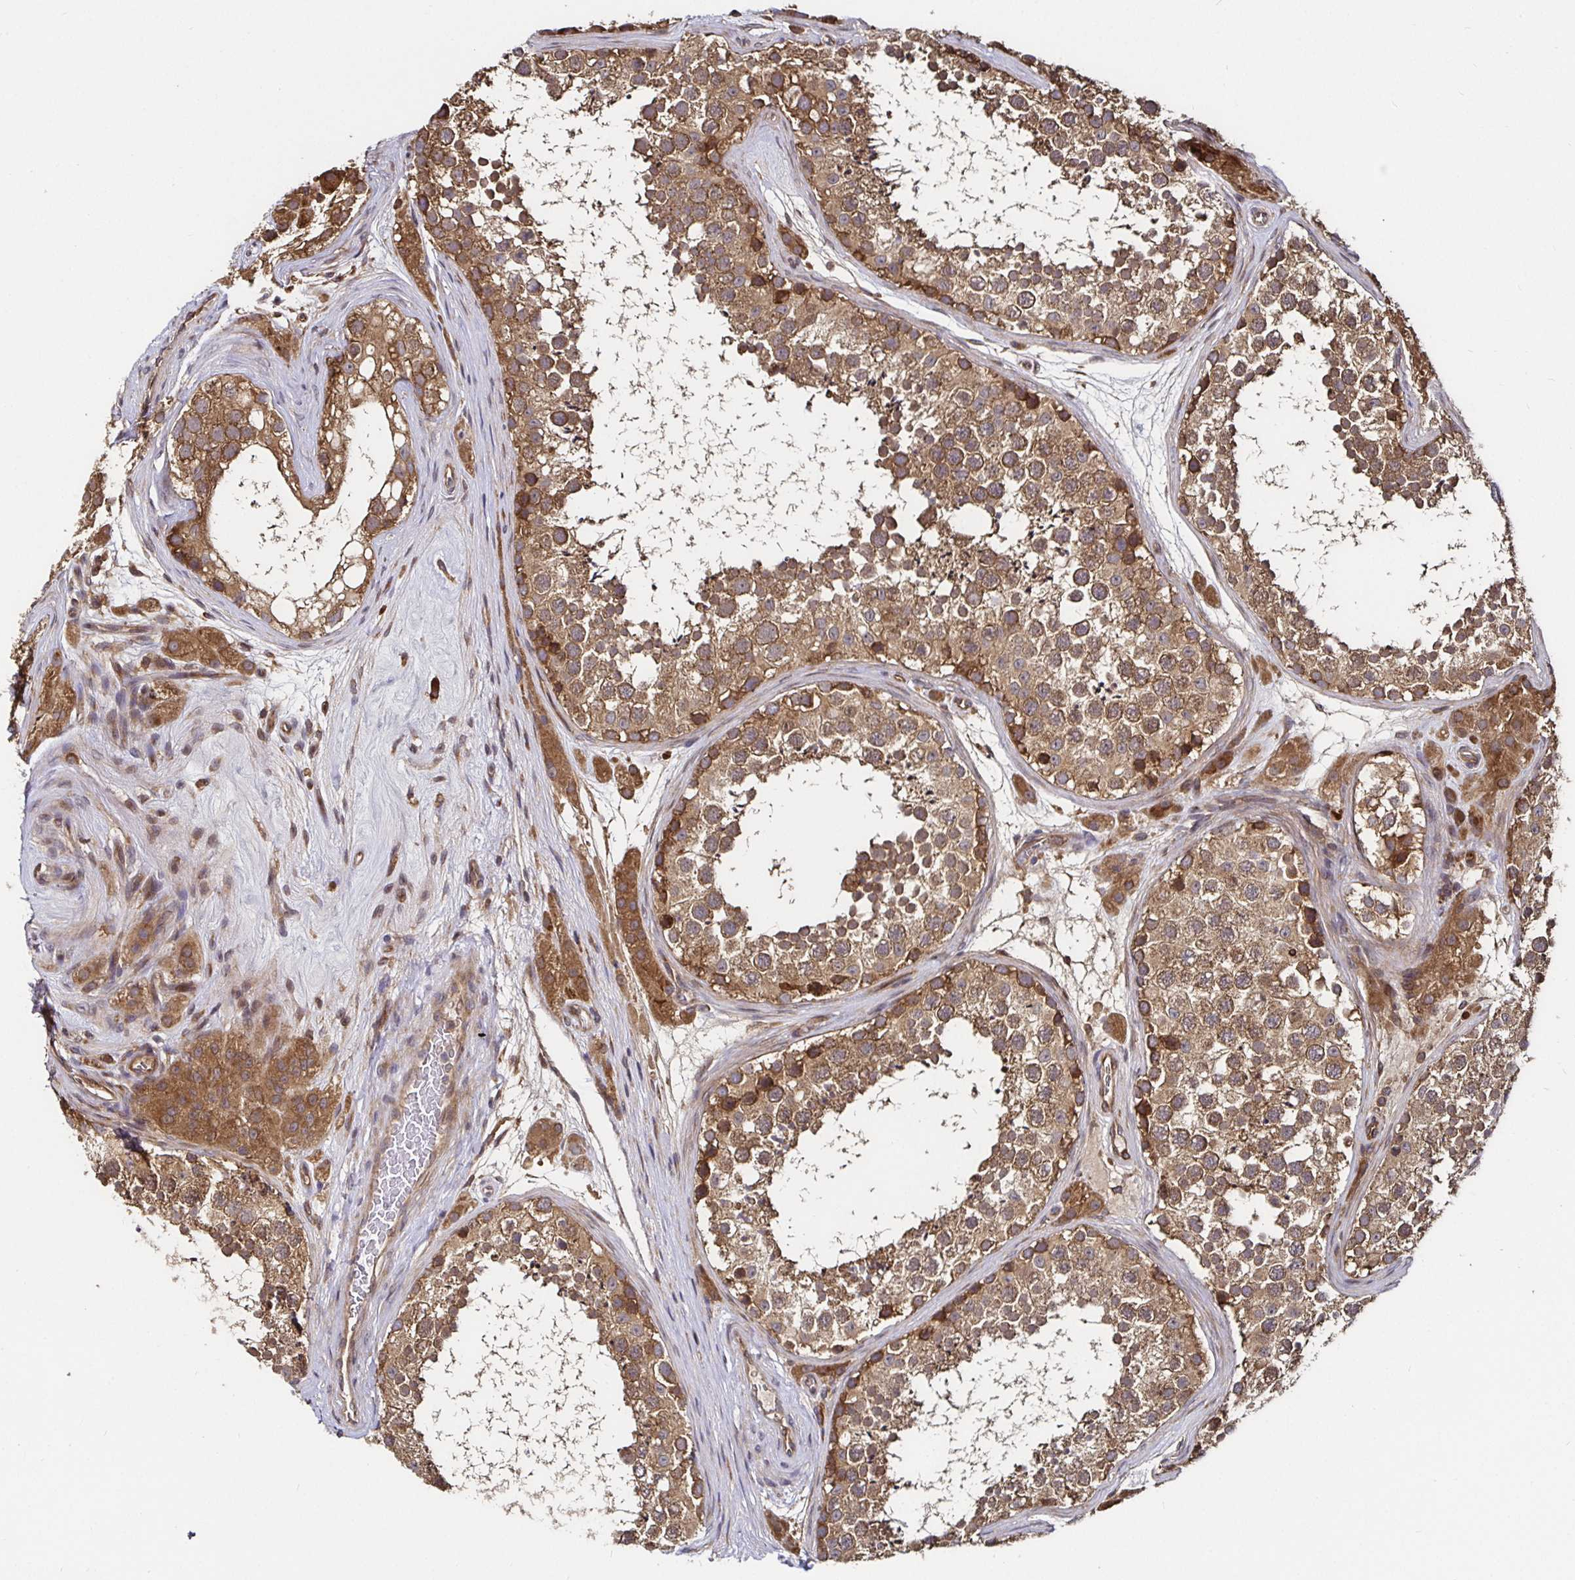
{"staining": {"intensity": "moderate", "quantity": ">75%", "location": "cytoplasmic/membranous"}, "tissue": "testis", "cell_type": "Cells in seminiferous ducts", "image_type": "normal", "snomed": [{"axis": "morphology", "description": "Normal tissue, NOS"}, {"axis": "topography", "description": "Testis"}], "caption": "A brown stain labels moderate cytoplasmic/membranous expression of a protein in cells in seminiferous ducts of unremarkable human testis.", "gene": "MLST8", "patient": {"sex": "male", "age": 41}}